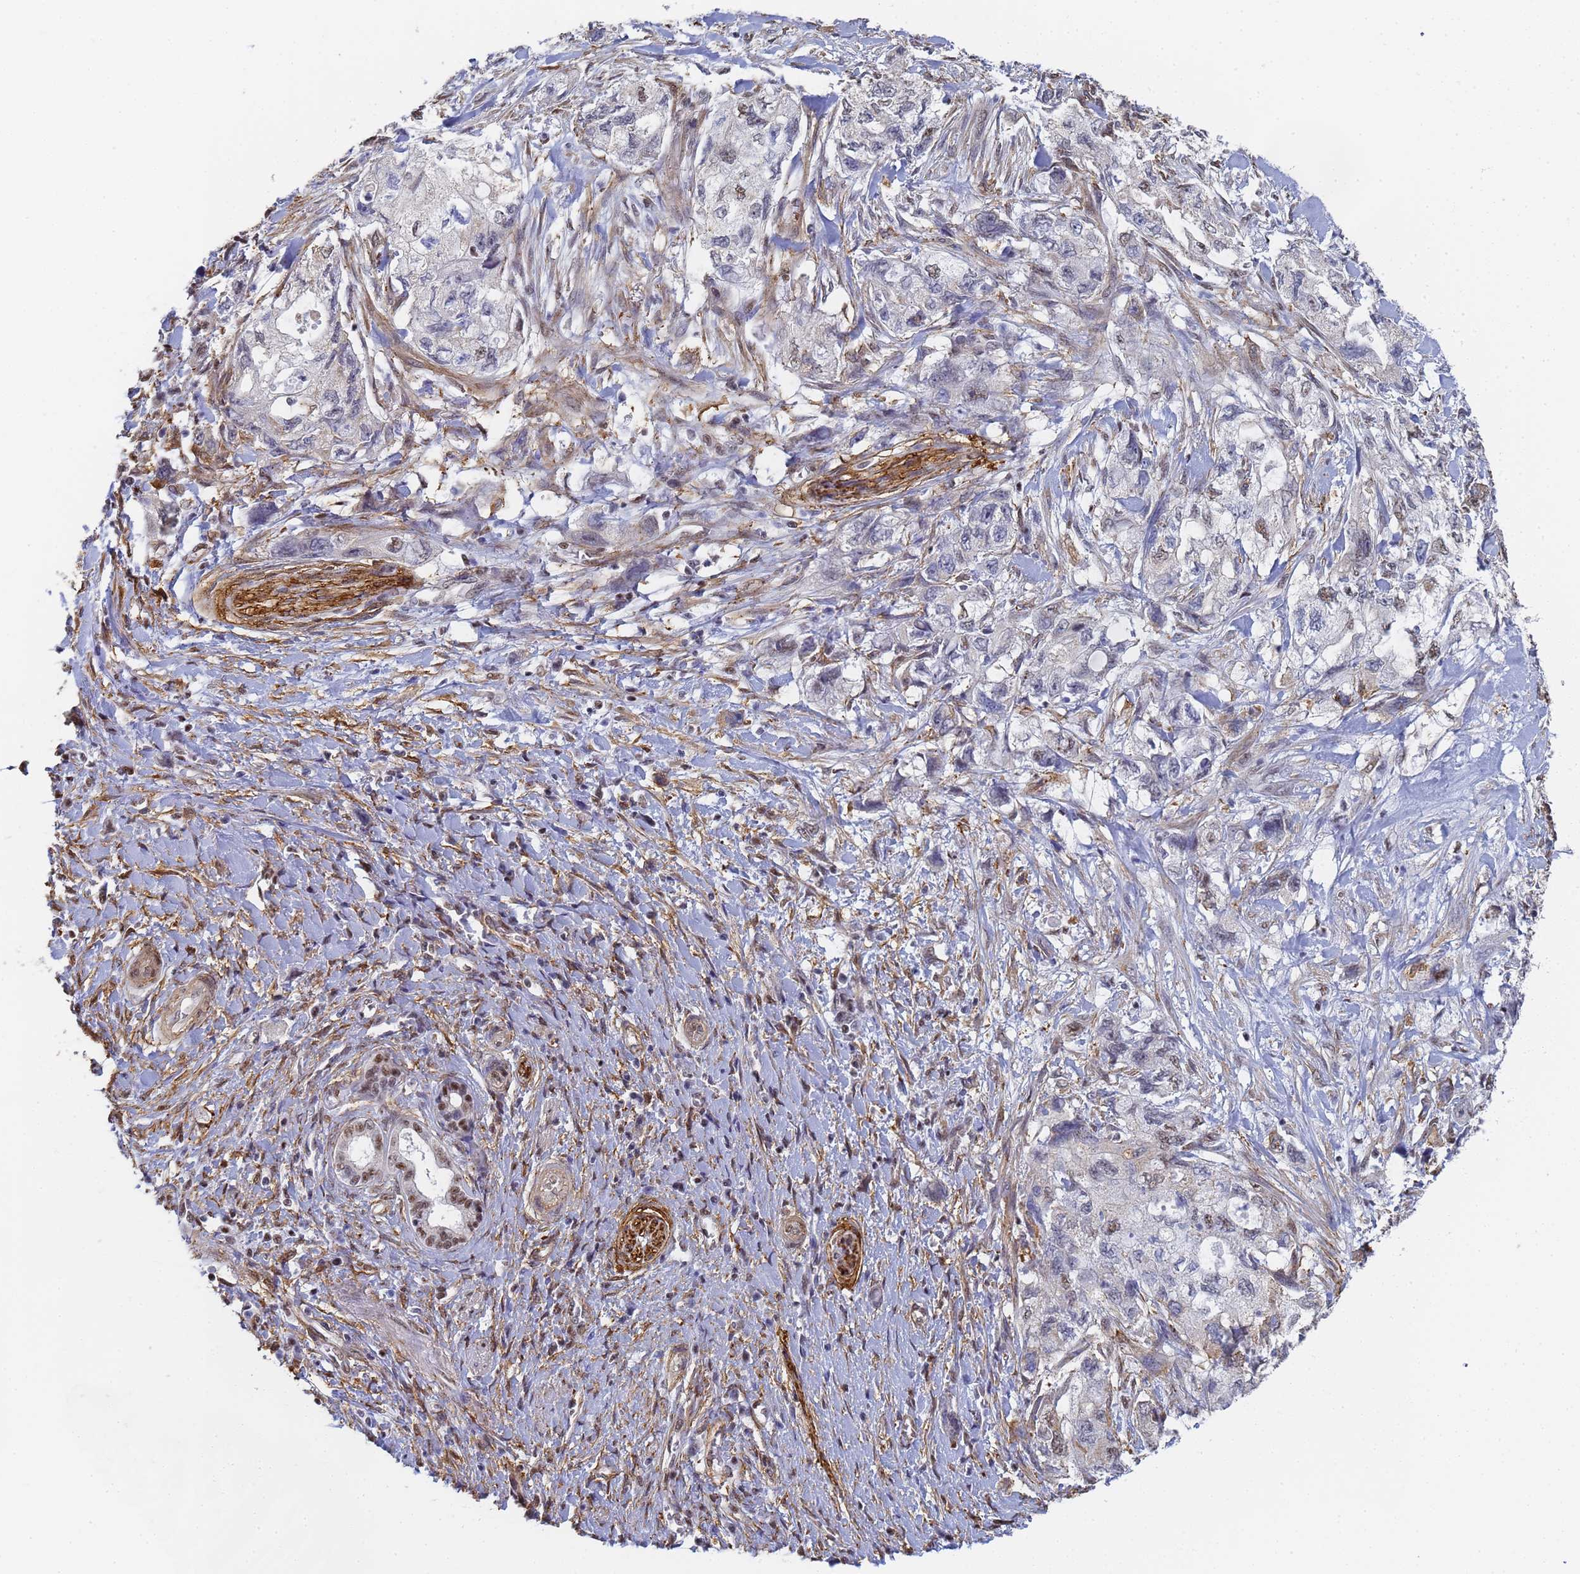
{"staining": {"intensity": "weak", "quantity": "25%-75%", "location": "nuclear"}, "tissue": "pancreatic cancer", "cell_type": "Tumor cells", "image_type": "cancer", "snomed": [{"axis": "morphology", "description": "Adenocarcinoma, NOS"}, {"axis": "topography", "description": "Pancreas"}], "caption": "IHC of pancreatic cancer exhibits low levels of weak nuclear expression in about 25%-75% of tumor cells.", "gene": "PRRT4", "patient": {"sex": "female", "age": 73}}